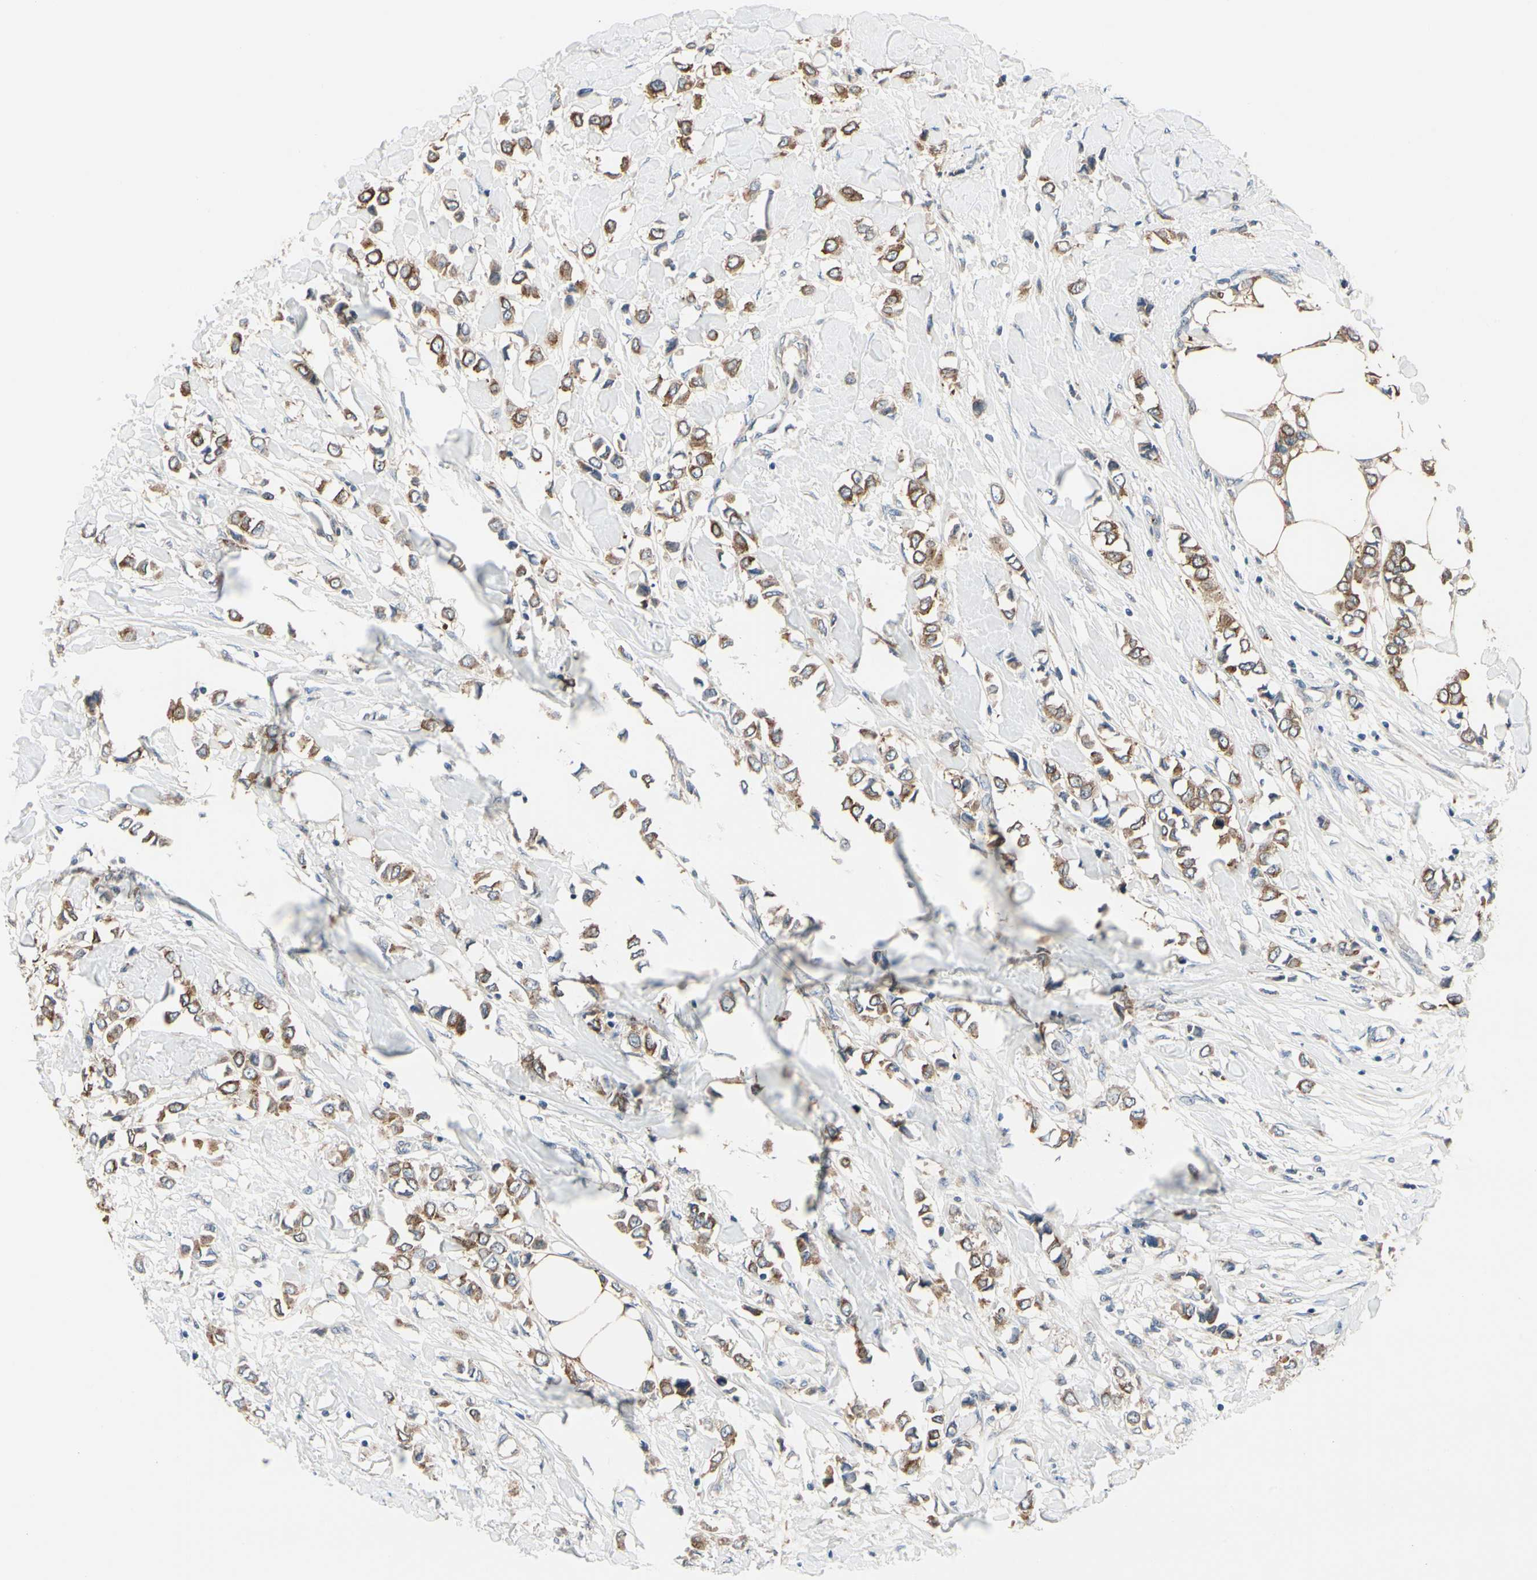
{"staining": {"intensity": "moderate", "quantity": ">75%", "location": "cytoplasmic/membranous"}, "tissue": "breast cancer", "cell_type": "Tumor cells", "image_type": "cancer", "snomed": [{"axis": "morphology", "description": "Lobular carcinoma"}, {"axis": "topography", "description": "Breast"}], "caption": "Lobular carcinoma (breast) stained with immunohistochemistry (IHC) exhibits moderate cytoplasmic/membranous staining in approximately >75% of tumor cells.", "gene": "PRKAR2B", "patient": {"sex": "female", "age": 51}}